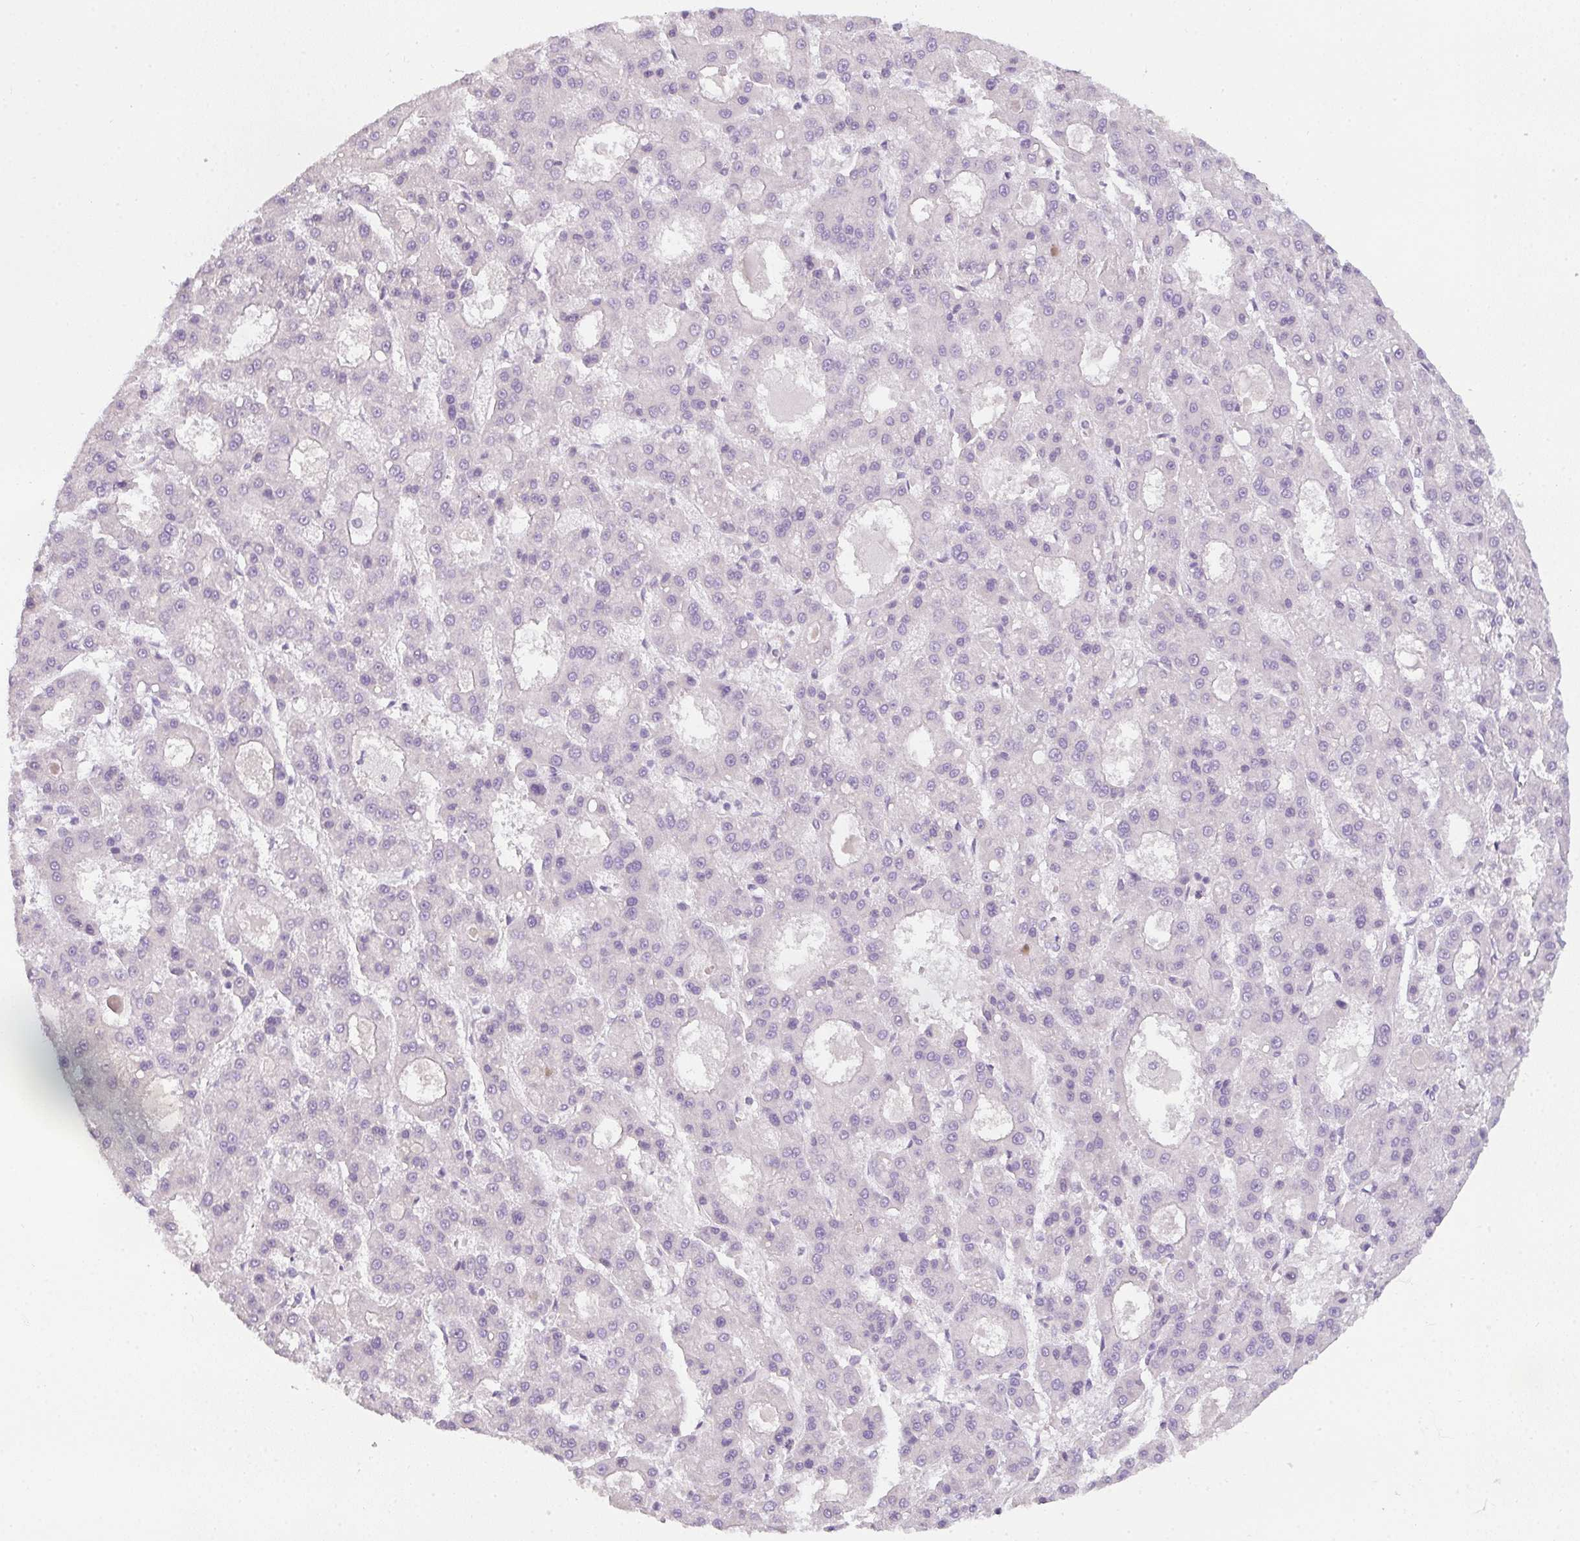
{"staining": {"intensity": "negative", "quantity": "none", "location": "none"}, "tissue": "liver cancer", "cell_type": "Tumor cells", "image_type": "cancer", "snomed": [{"axis": "morphology", "description": "Carcinoma, Hepatocellular, NOS"}, {"axis": "topography", "description": "Liver"}], "caption": "High power microscopy micrograph of an IHC photomicrograph of liver cancer, revealing no significant expression in tumor cells.", "gene": "FILIP1", "patient": {"sex": "male", "age": 70}}